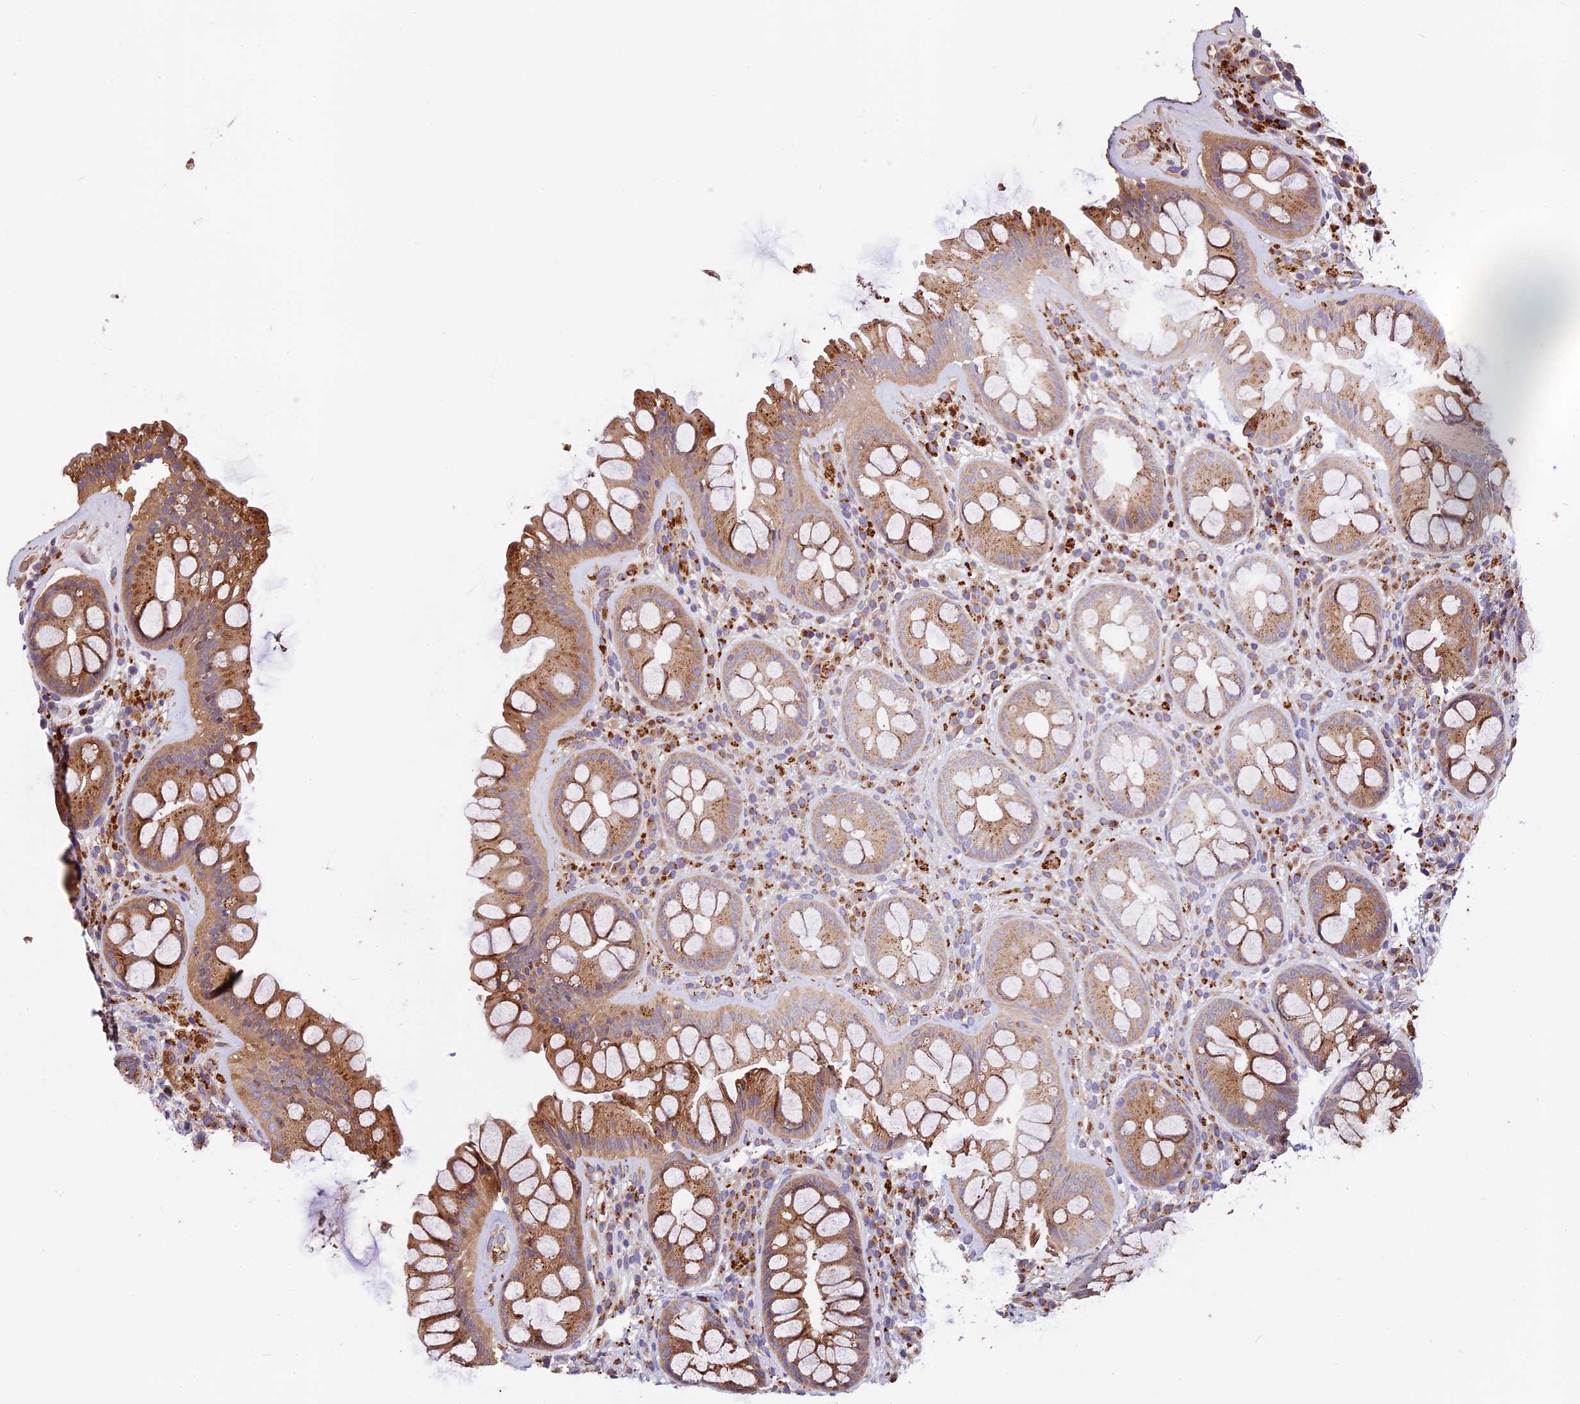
{"staining": {"intensity": "moderate", "quantity": ">75%", "location": "cytoplasmic/membranous"}, "tissue": "rectum", "cell_type": "Glandular cells", "image_type": "normal", "snomed": [{"axis": "morphology", "description": "Normal tissue, NOS"}, {"axis": "topography", "description": "Rectum"}], "caption": "Immunohistochemistry histopathology image of normal rectum: rectum stained using IHC shows medium levels of moderate protein expression localized specifically in the cytoplasmic/membranous of glandular cells, appearing as a cytoplasmic/membranous brown color.", "gene": "COPE", "patient": {"sex": "male", "age": 74}}